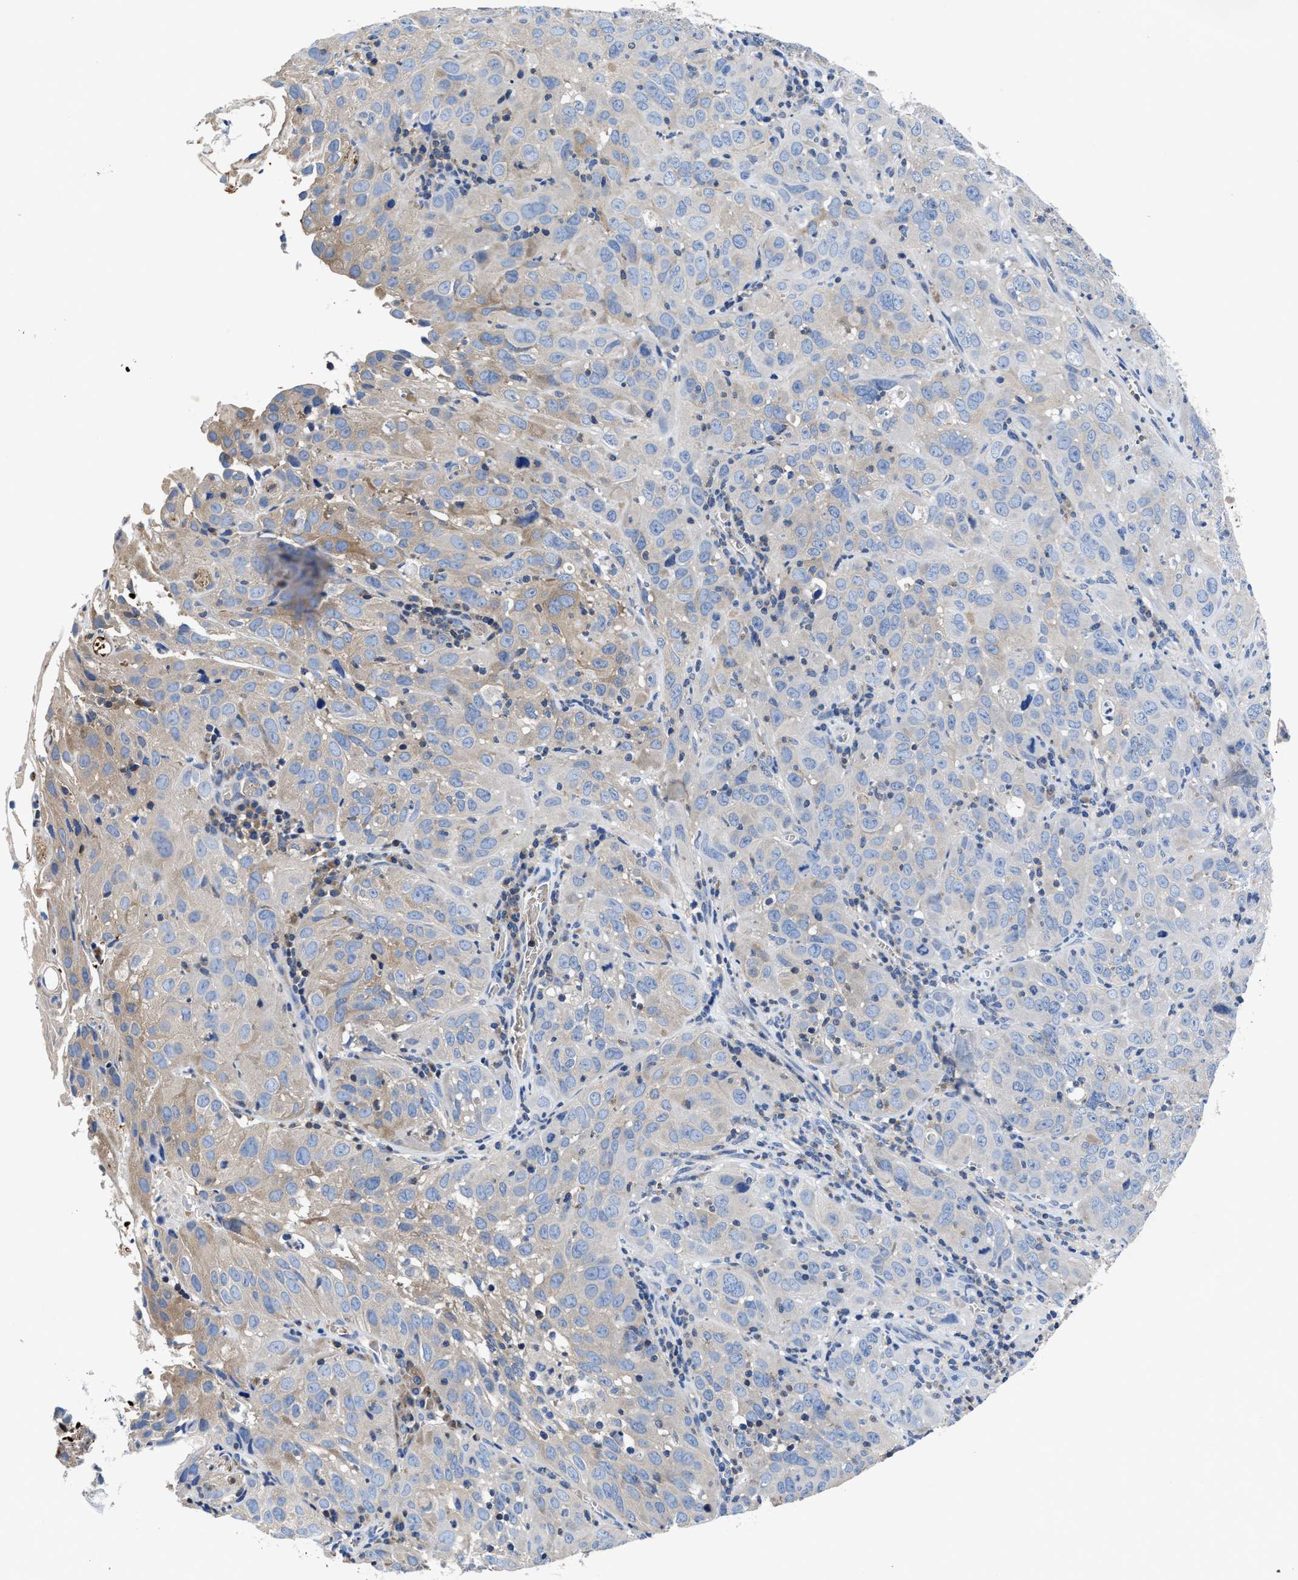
{"staining": {"intensity": "weak", "quantity": "<25%", "location": "cytoplasmic/membranous"}, "tissue": "cervical cancer", "cell_type": "Tumor cells", "image_type": "cancer", "snomed": [{"axis": "morphology", "description": "Squamous cell carcinoma, NOS"}, {"axis": "topography", "description": "Cervix"}], "caption": "An image of human squamous cell carcinoma (cervical) is negative for staining in tumor cells.", "gene": "PHLPP1", "patient": {"sex": "female", "age": 32}}